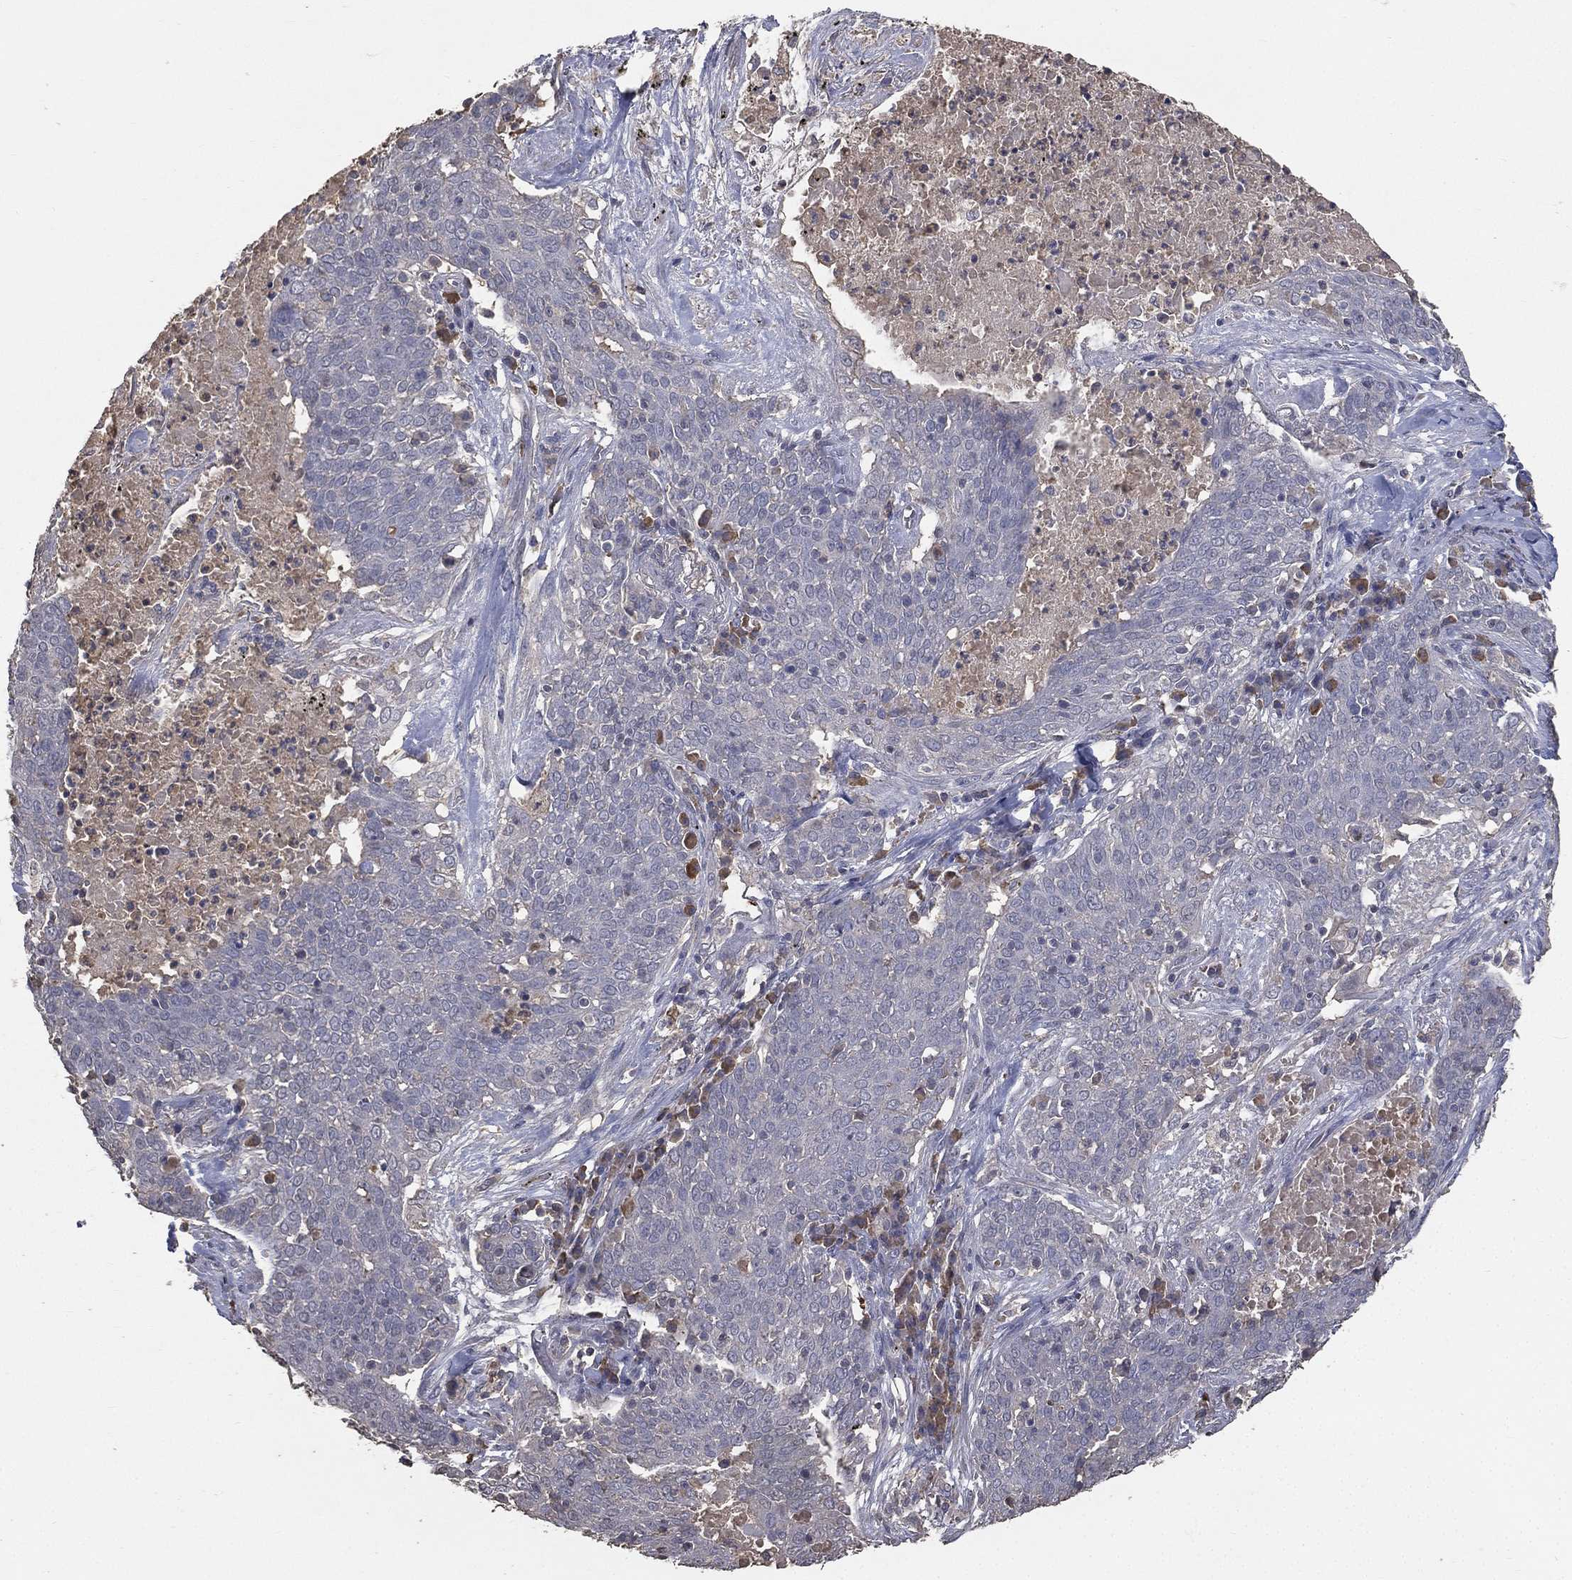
{"staining": {"intensity": "negative", "quantity": "none", "location": "none"}, "tissue": "lung cancer", "cell_type": "Tumor cells", "image_type": "cancer", "snomed": [{"axis": "morphology", "description": "Squamous cell carcinoma, NOS"}, {"axis": "topography", "description": "Lung"}], "caption": "An immunohistochemistry image of lung cancer is shown. There is no staining in tumor cells of lung cancer.", "gene": "SNAP25", "patient": {"sex": "male", "age": 82}}